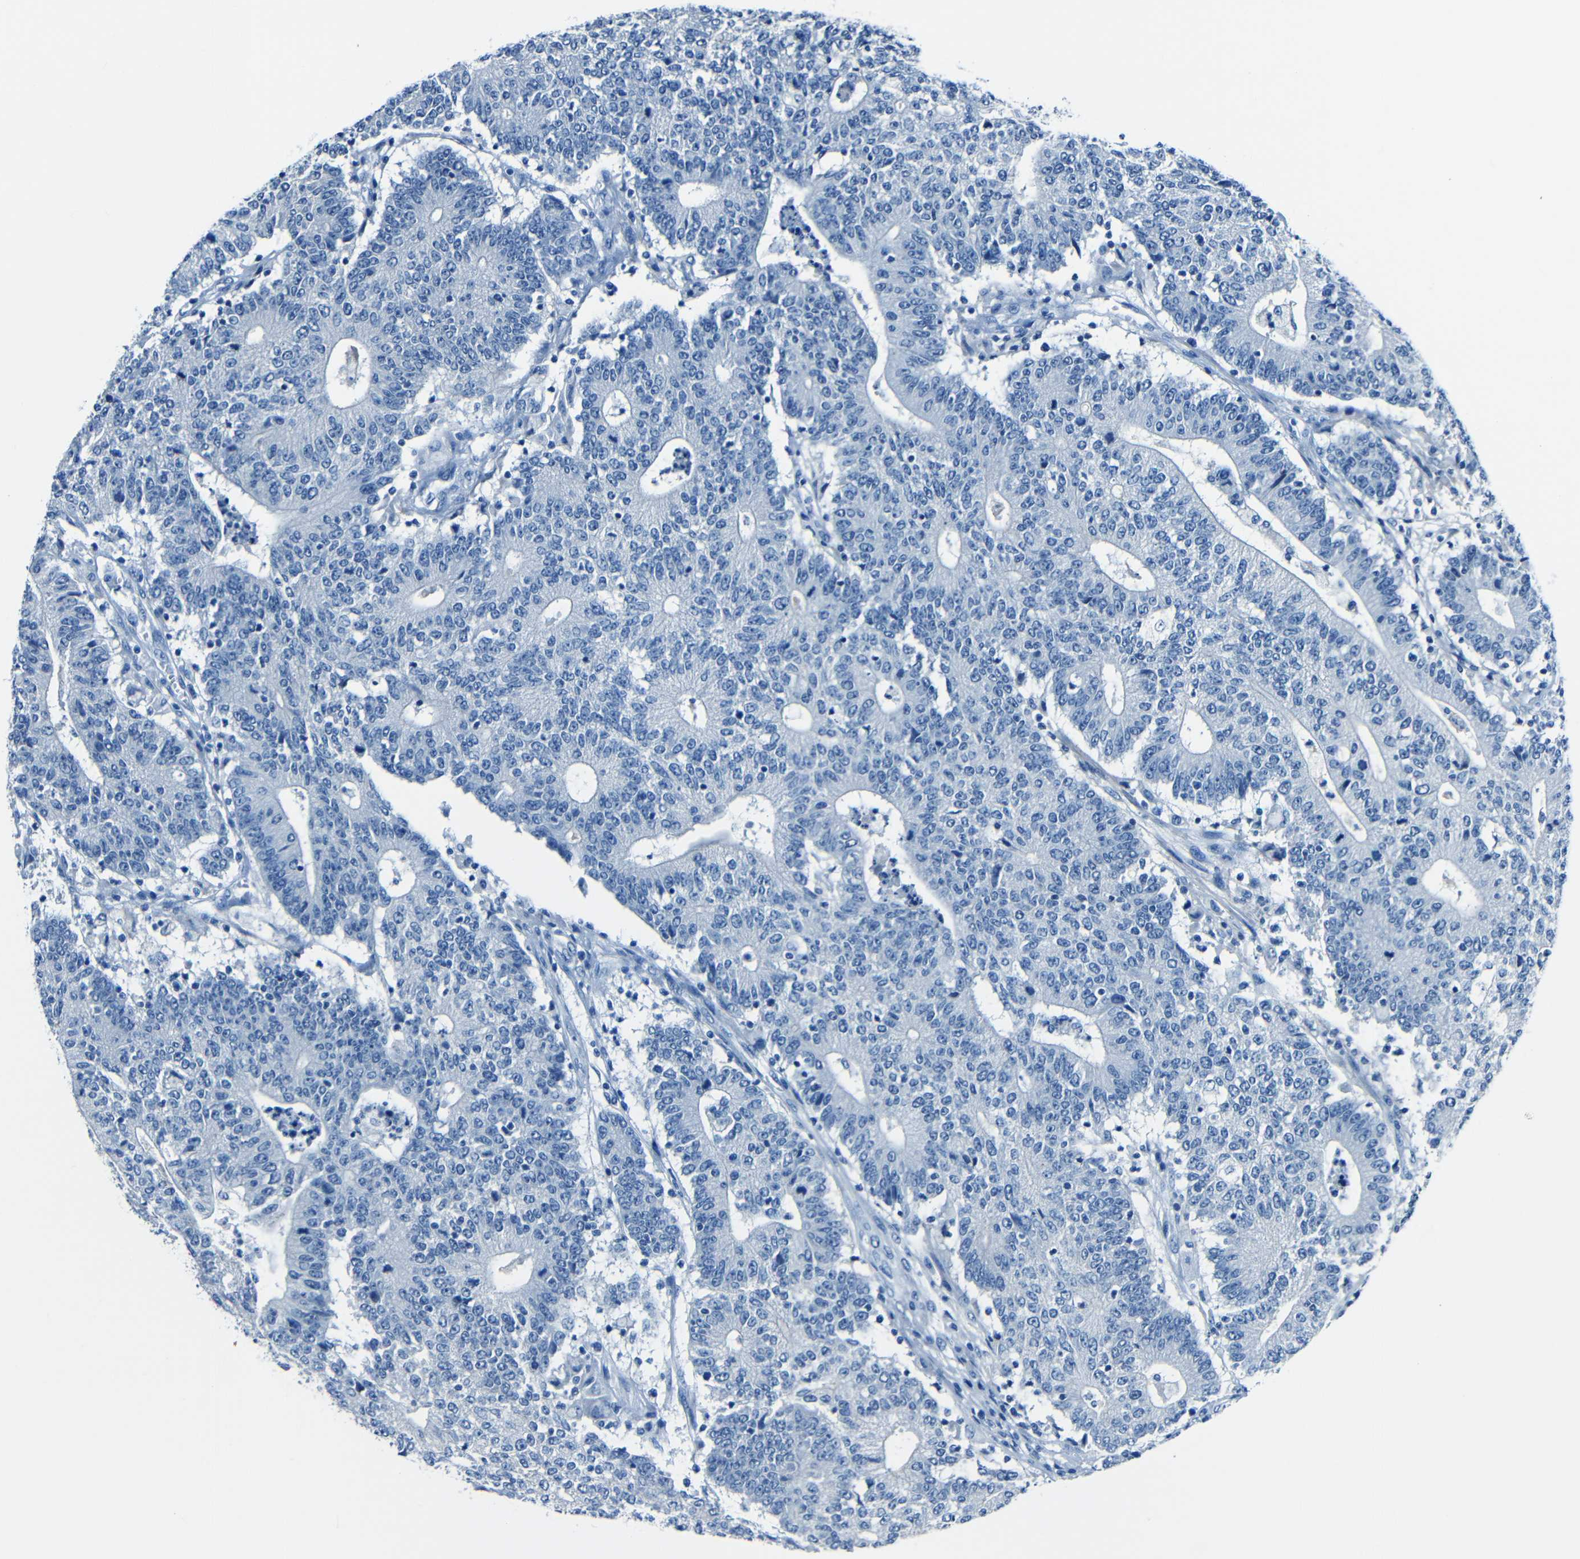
{"staining": {"intensity": "negative", "quantity": "none", "location": "none"}, "tissue": "colorectal cancer", "cell_type": "Tumor cells", "image_type": "cancer", "snomed": [{"axis": "morphology", "description": "Normal tissue, NOS"}, {"axis": "morphology", "description": "Adenocarcinoma, NOS"}, {"axis": "topography", "description": "Colon"}], "caption": "An IHC micrograph of colorectal cancer is shown. There is no staining in tumor cells of colorectal cancer.", "gene": "FBN2", "patient": {"sex": "female", "age": 75}}